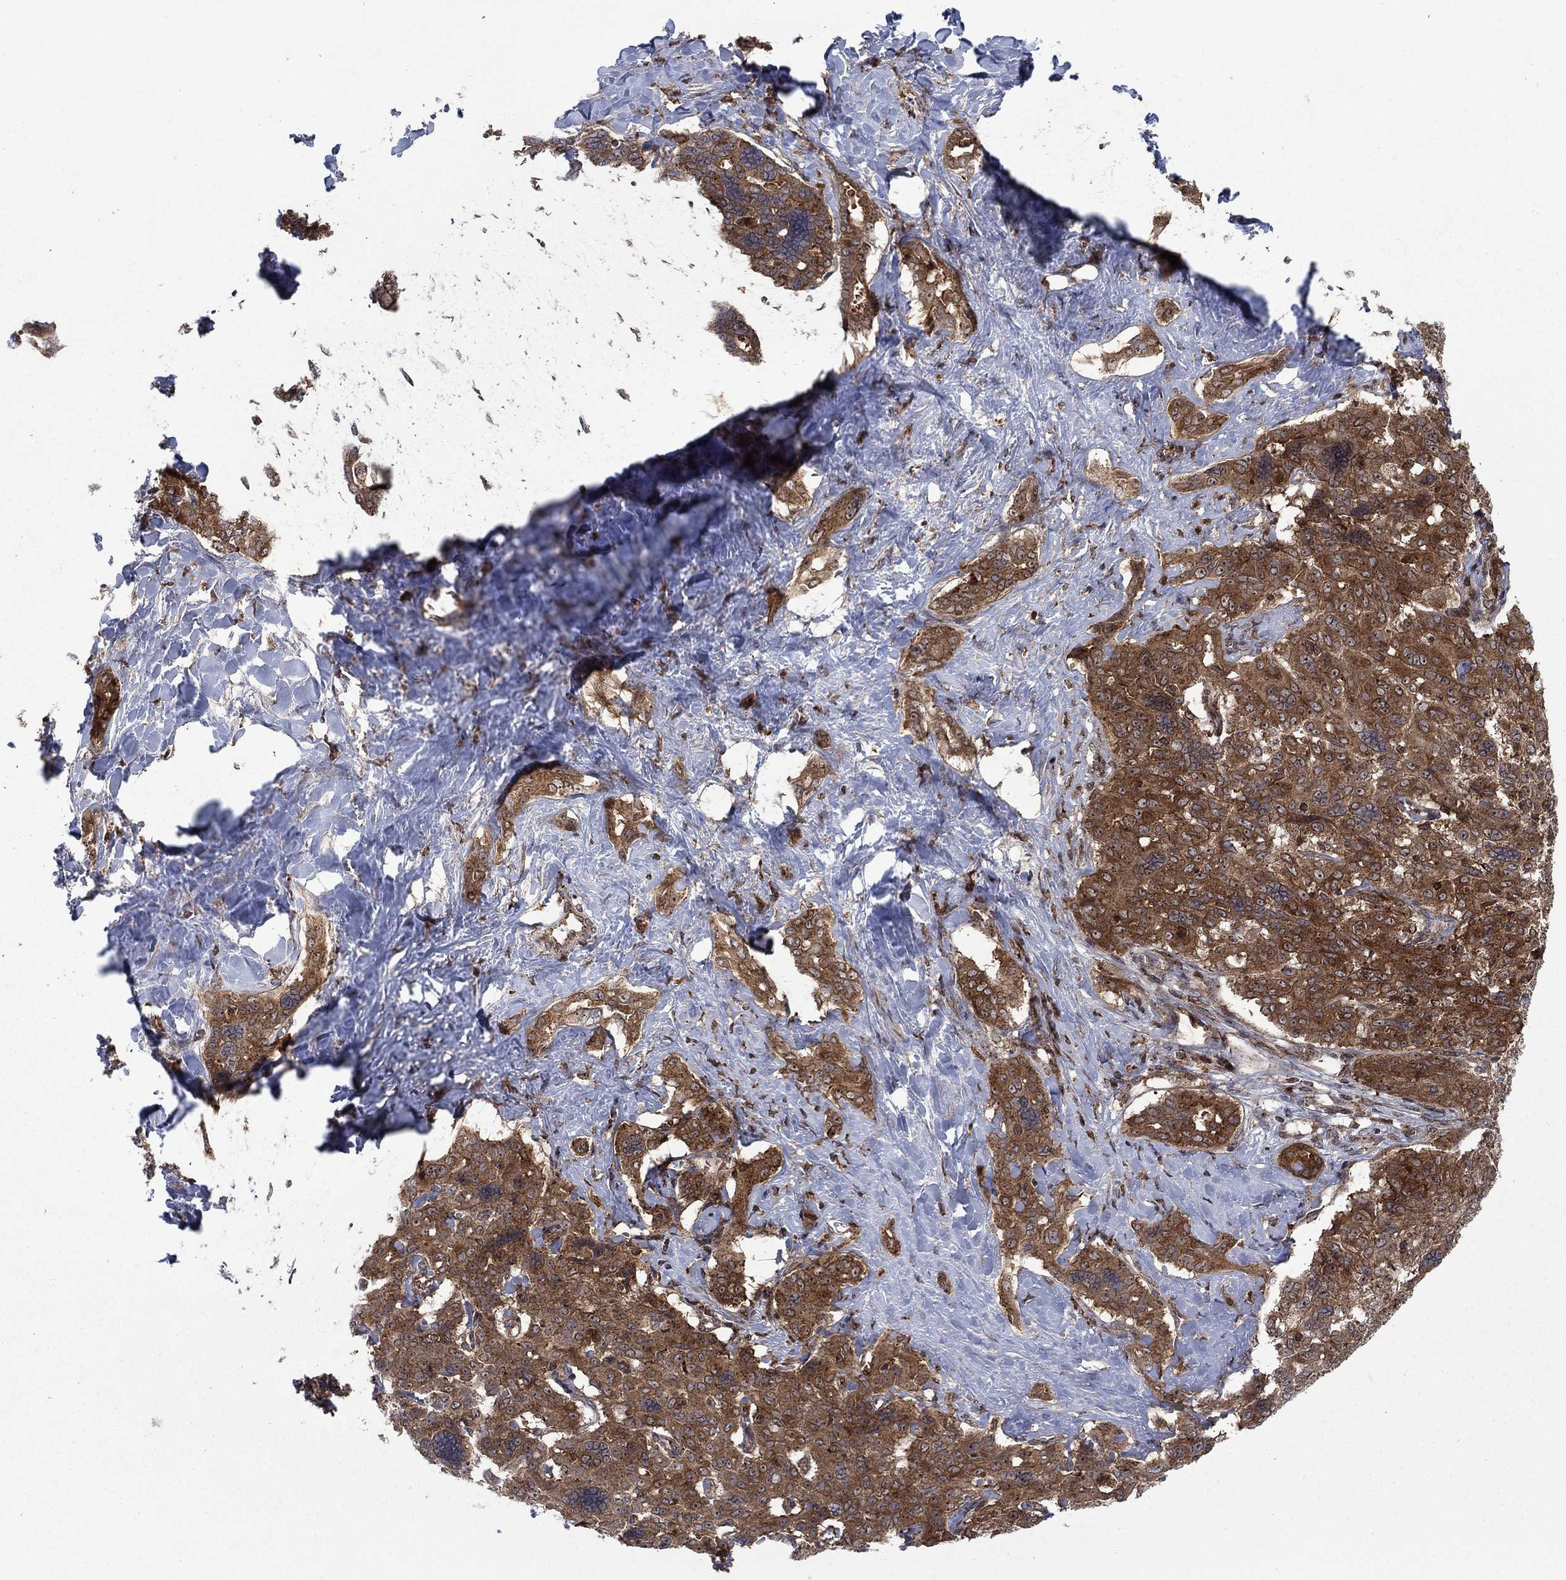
{"staining": {"intensity": "strong", "quantity": "25%-75%", "location": "cytoplasmic/membranous"}, "tissue": "liver cancer", "cell_type": "Tumor cells", "image_type": "cancer", "snomed": [{"axis": "morphology", "description": "Cholangiocarcinoma"}, {"axis": "topography", "description": "Liver"}], "caption": "DAB immunohistochemical staining of liver cancer (cholangiocarcinoma) shows strong cytoplasmic/membranous protein expression in approximately 25%-75% of tumor cells. The staining was performed using DAB, with brown indicating positive protein expression. Nuclei are stained blue with hematoxylin.", "gene": "IFI35", "patient": {"sex": "female", "age": 47}}